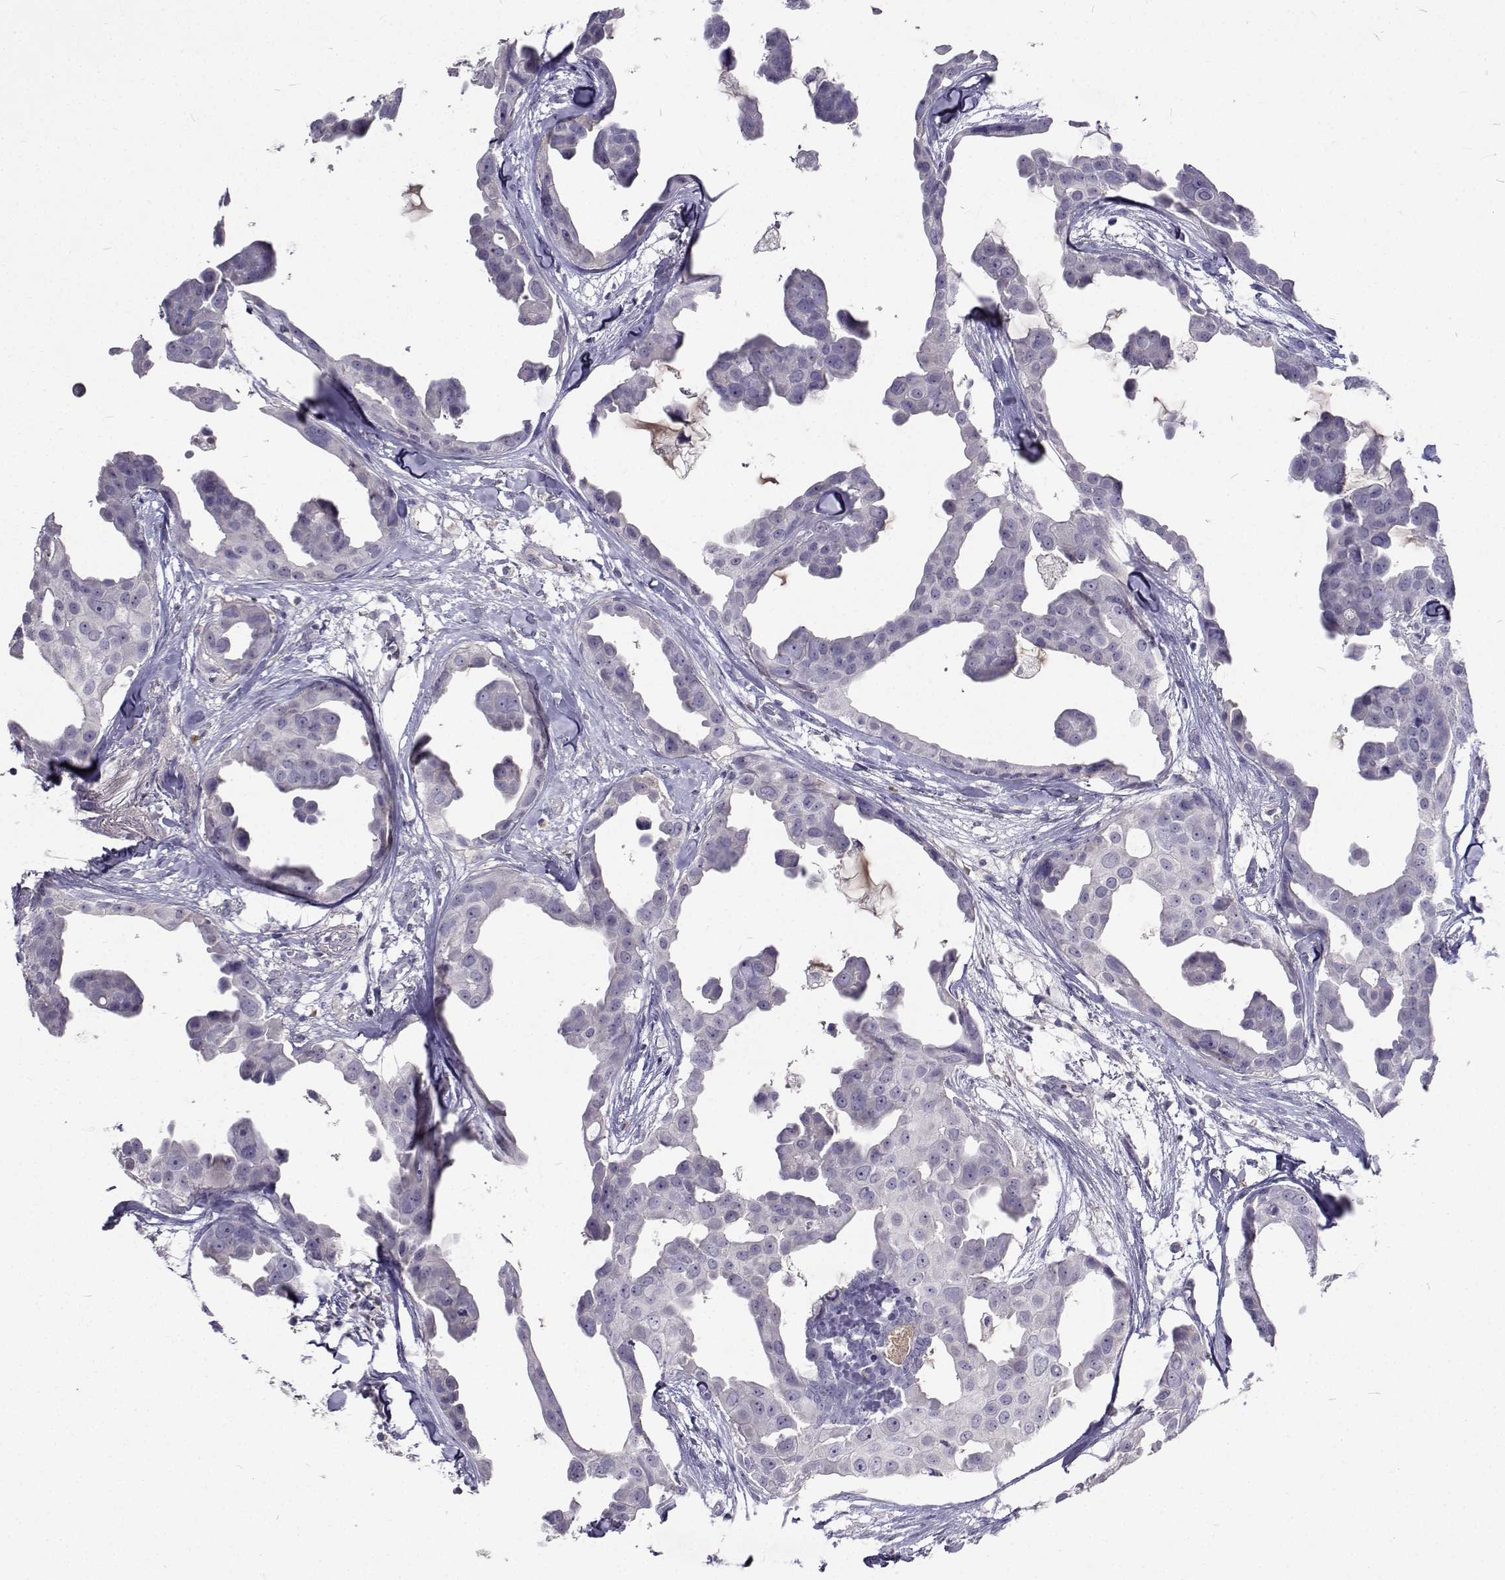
{"staining": {"intensity": "negative", "quantity": "none", "location": "none"}, "tissue": "breast cancer", "cell_type": "Tumor cells", "image_type": "cancer", "snomed": [{"axis": "morphology", "description": "Duct carcinoma"}, {"axis": "topography", "description": "Breast"}], "caption": "Immunohistochemistry (IHC) photomicrograph of neoplastic tissue: infiltrating ductal carcinoma (breast) stained with DAB displays no significant protein expression in tumor cells.", "gene": "CFAP44", "patient": {"sex": "female", "age": 38}}